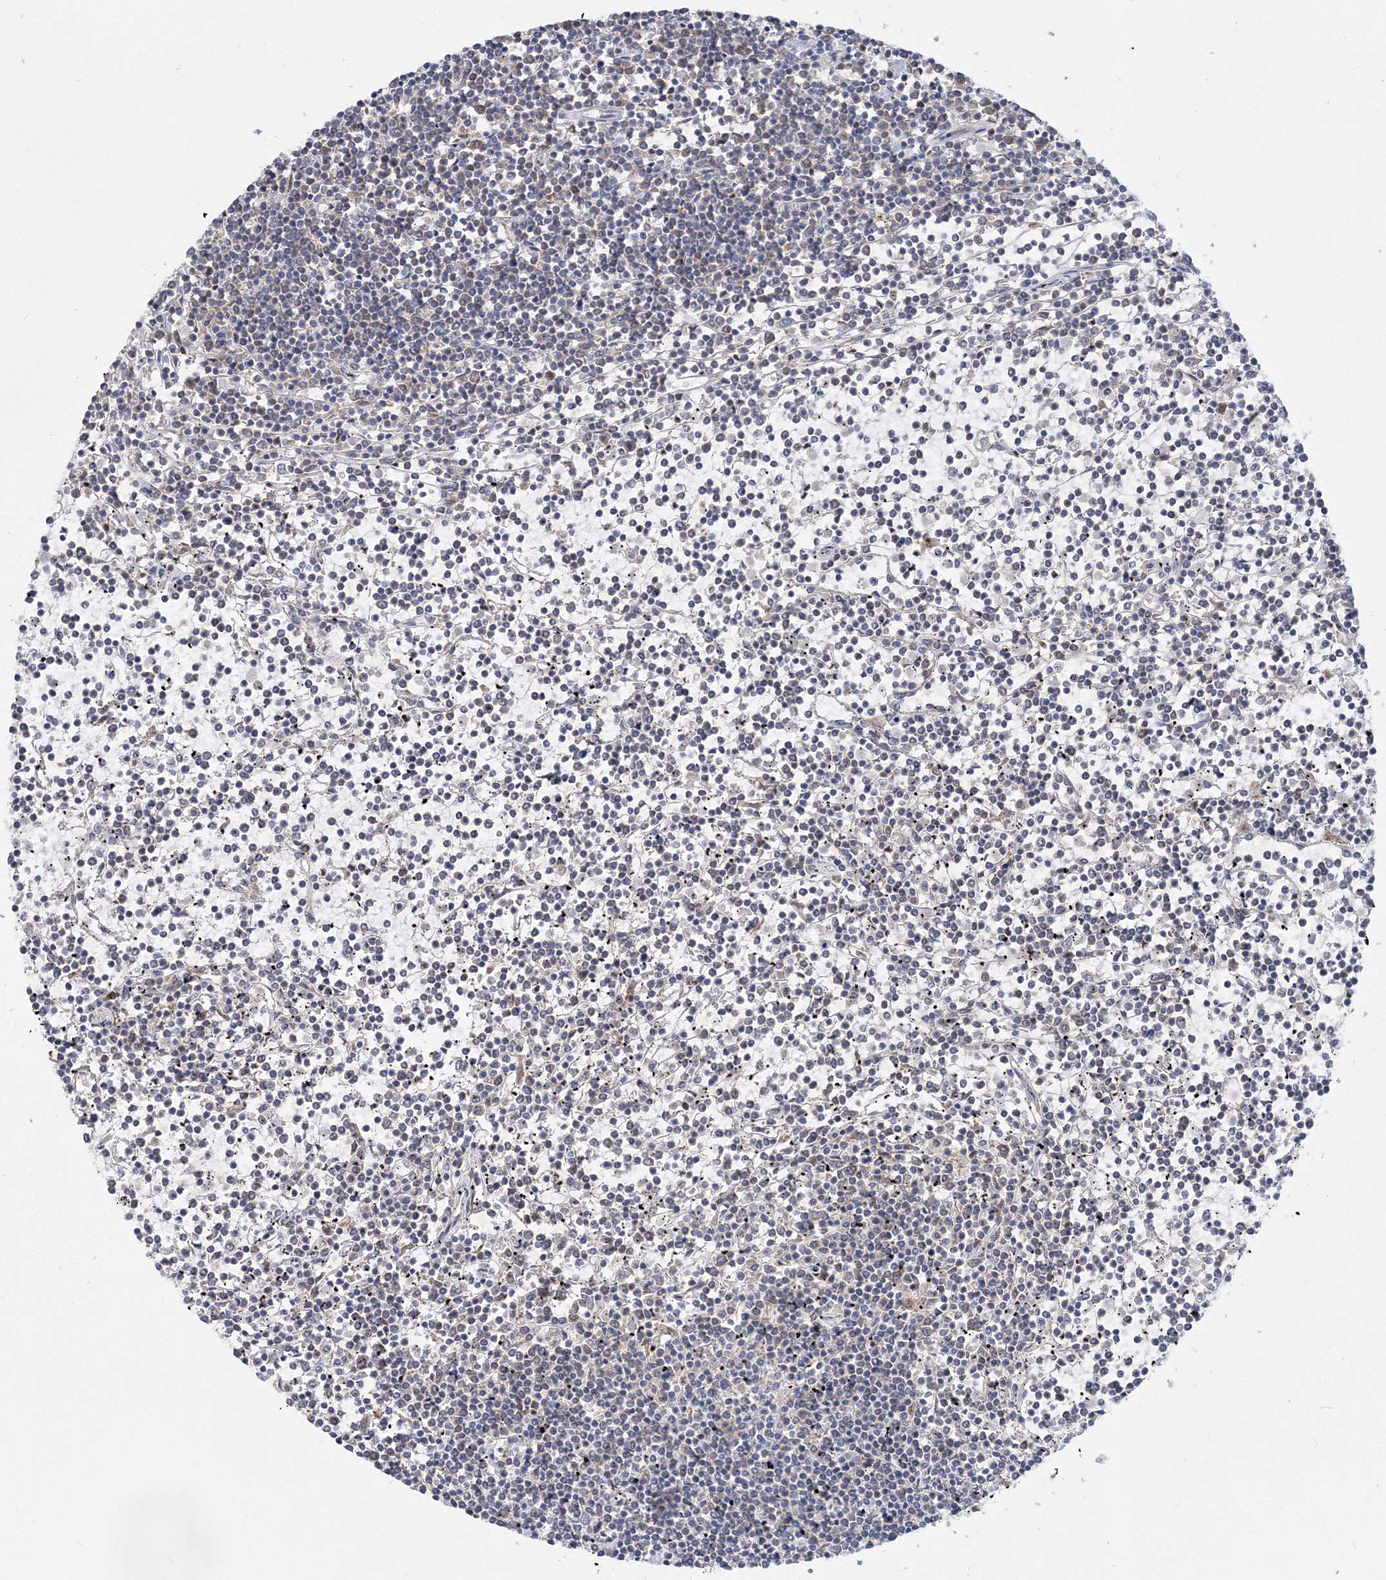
{"staining": {"intensity": "negative", "quantity": "none", "location": "none"}, "tissue": "lymphoma", "cell_type": "Tumor cells", "image_type": "cancer", "snomed": [{"axis": "morphology", "description": "Malignant lymphoma, non-Hodgkin's type, Low grade"}, {"axis": "topography", "description": "Spleen"}], "caption": "Immunohistochemistry (IHC) histopathology image of malignant lymphoma, non-Hodgkin's type (low-grade) stained for a protein (brown), which exhibits no expression in tumor cells.", "gene": "PEX13", "patient": {"sex": "female", "age": 19}}